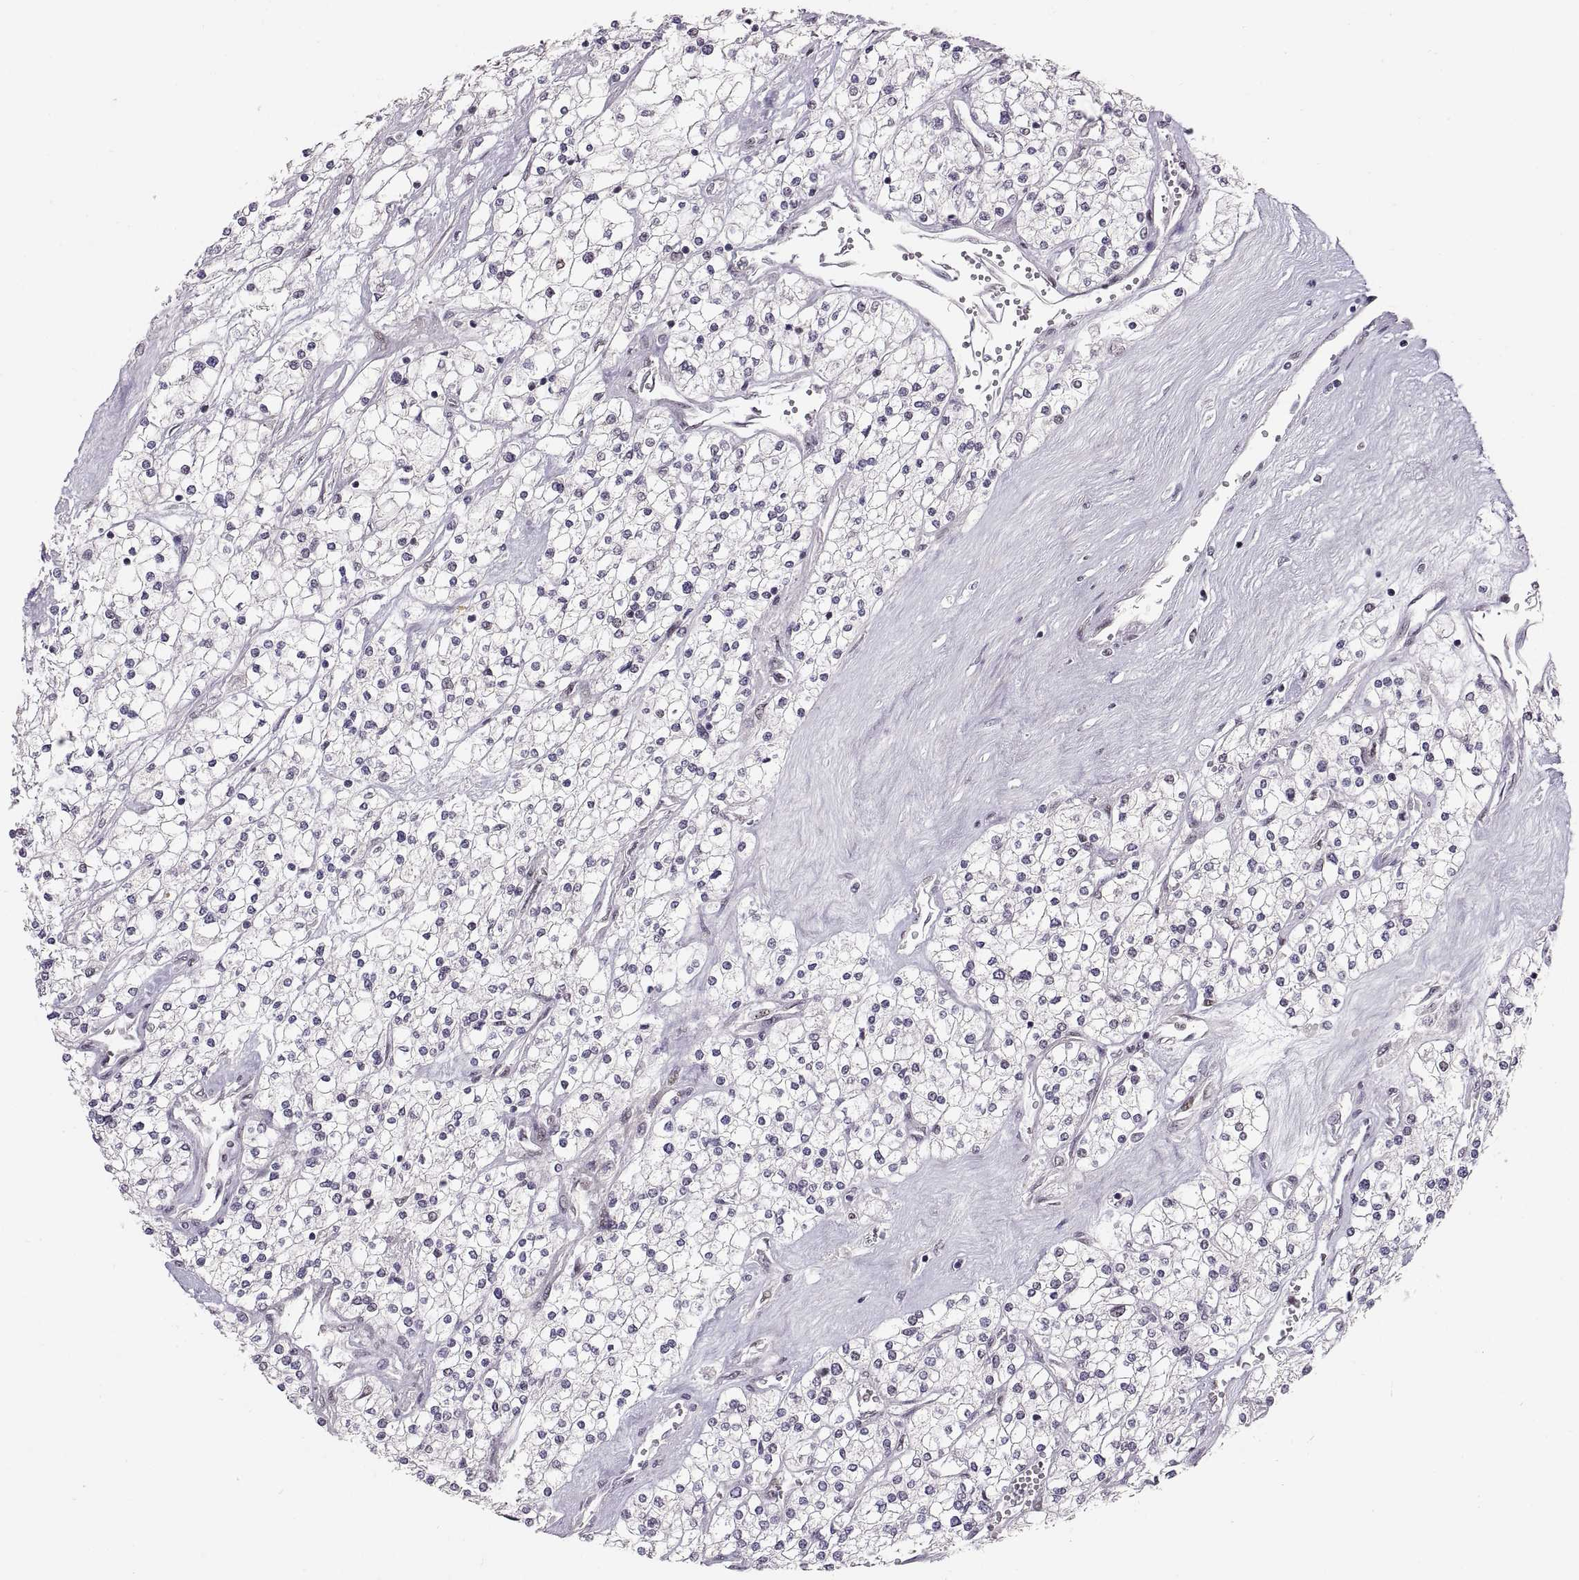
{"staining": {"intensity": "negative", "quantity": "none", "location": "none"}, "tissue": "renal cancer", "cell_type": "Tumor cells", "image_type": "cancer", "snomed": [{"axis": "morphology", "description": "Adenocarcinoma, NOS"}, {"axis": "topography", "description": "Kidney"}], "caption": "Renal cancer was stained to show a protein in brown. There is no significant staining in tumor cells.", "gene": "SNAI1", "patient": {"sex": "male", "age": 80}}